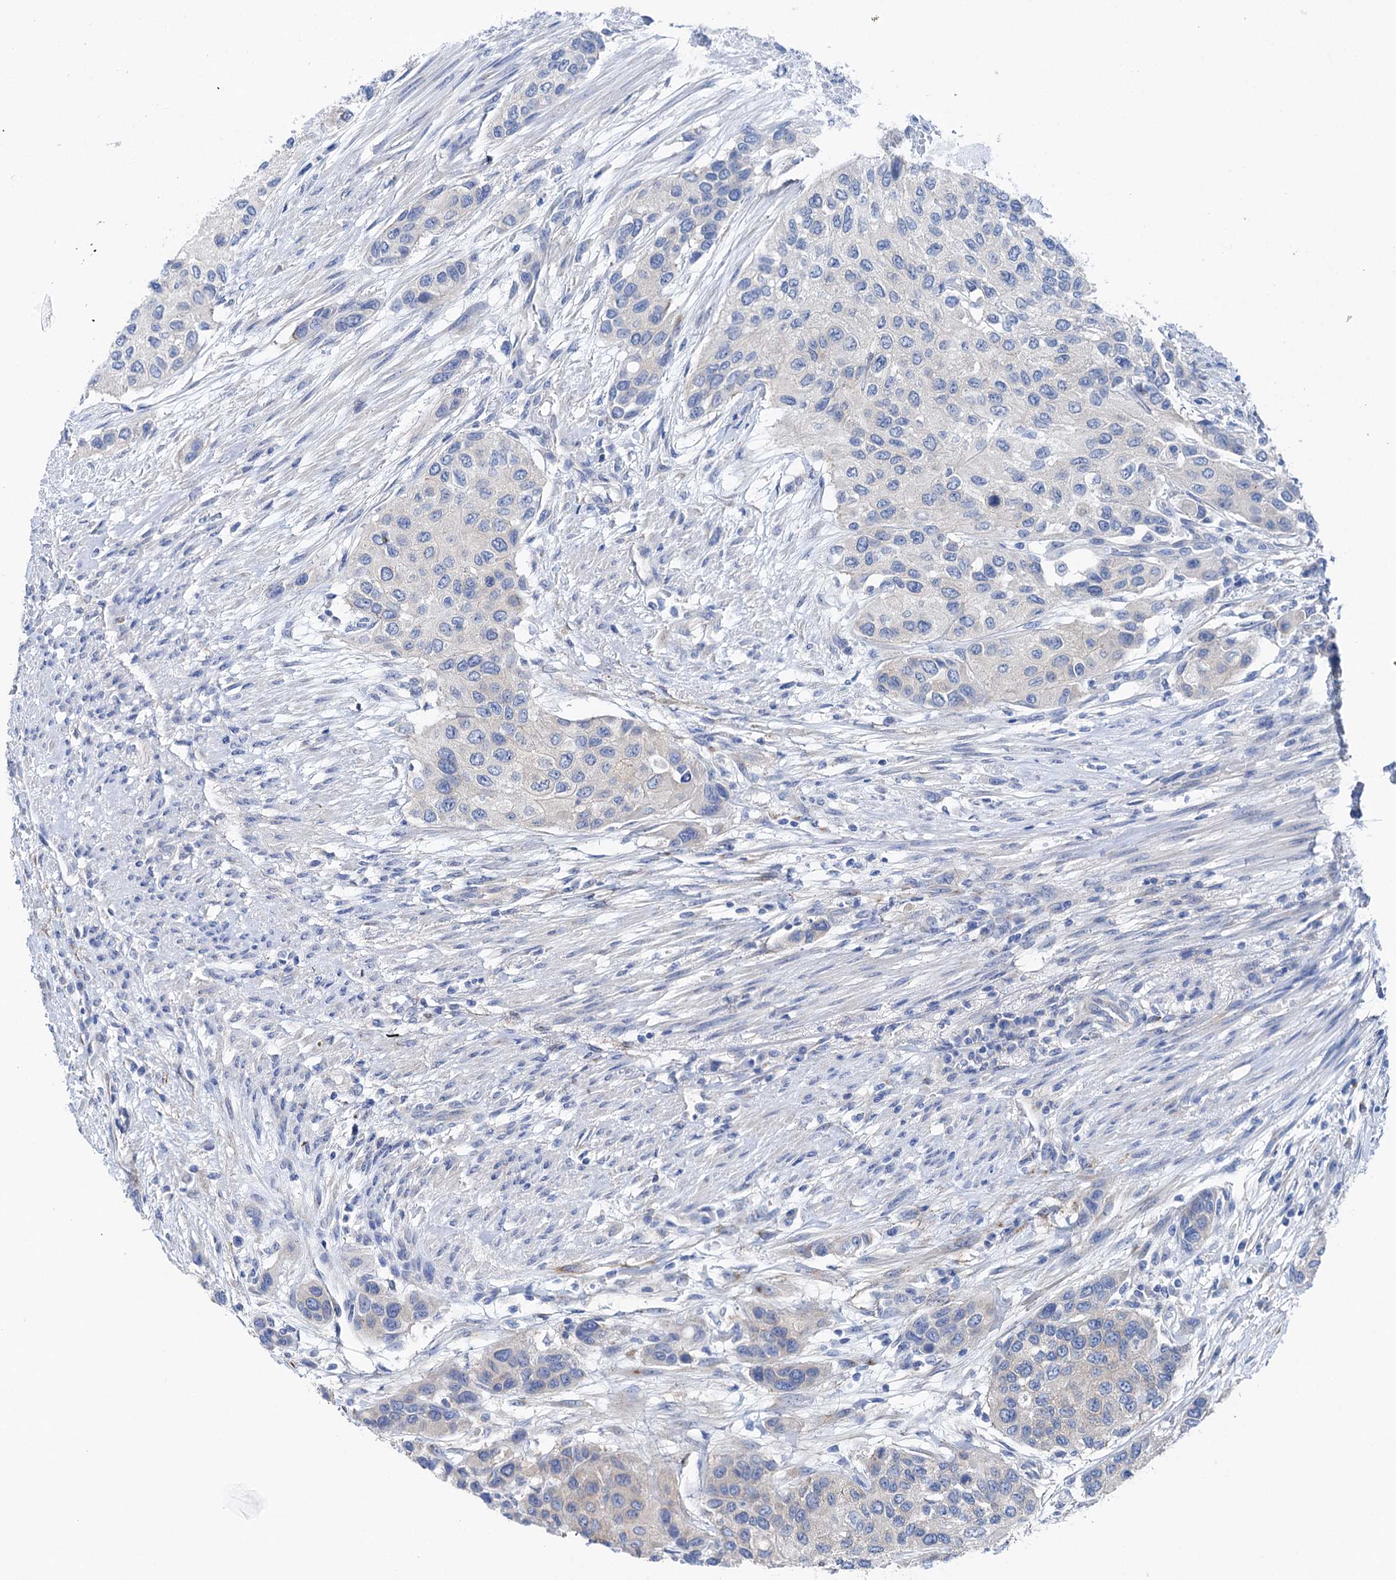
{"staining": {"intensity": "negative", "quantity": "none", "location": "none"}, "tissue": "urothelial cancer", "cell_type": "Tumor cells", "image_type": "cancer", "snomed": [{"axis": "morphology", "description": "Normal tissue, NOS"}, {"axis": "morphology", "description": "Urothelial carcinoma, High grade"}, {"axis": "topography", "description": "Vascular tissue"}, {"axis": "topography", "description": "Urinary bladder"}], "caption": "This image is of urothelial carcinoma (high-grade) stained with immunohistochemistry (IHC) to label a protein in brown with the nuclei are counter-stained blue. There is no expression in tumor cells.", "gene": "SHROOM1", "patient": {"sex": "female", "age": 56}}